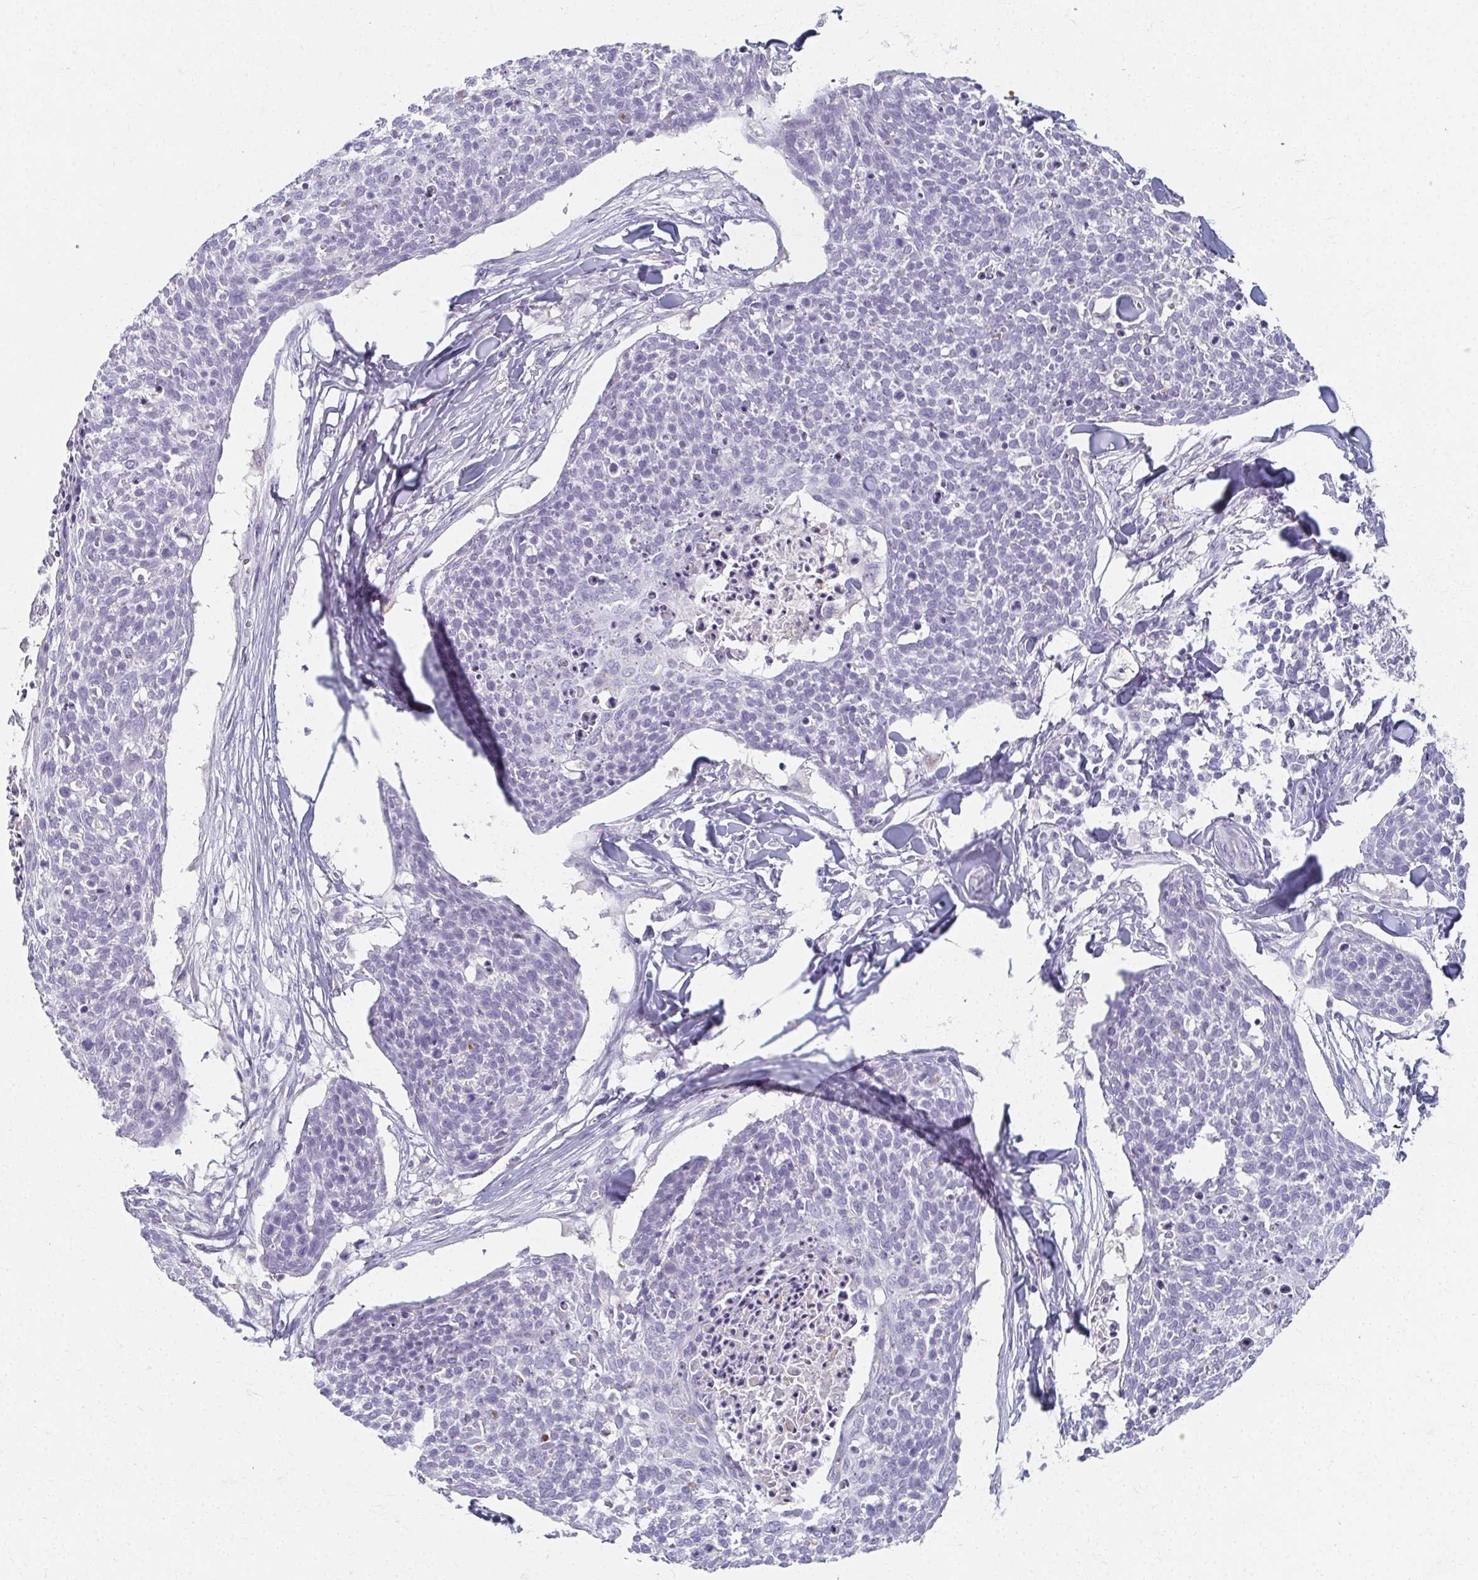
{"staining": {"intensity": "negative", "quantity": "none", "location": "none"}, "tissue": "skin cancer", "cell_type": "Tumor cells", "image_type": "cancer", "snomed": [{"axis": "morphology", "description": "Squamous cell carcinoma, NOS"}, {"axis": "topography", "description": "Skin"}, {"axis": "topography", "description": "Vulva"}], "caption": "This is a histopathology image of immunohistochemistry (IHC) staining of squamous cell carcinoma (skin), which shows no positivity in tumor cells. Nuclei are stained in blue.", "gene": "CAMKV", "patient": {"sex": "female", "age": 75}}